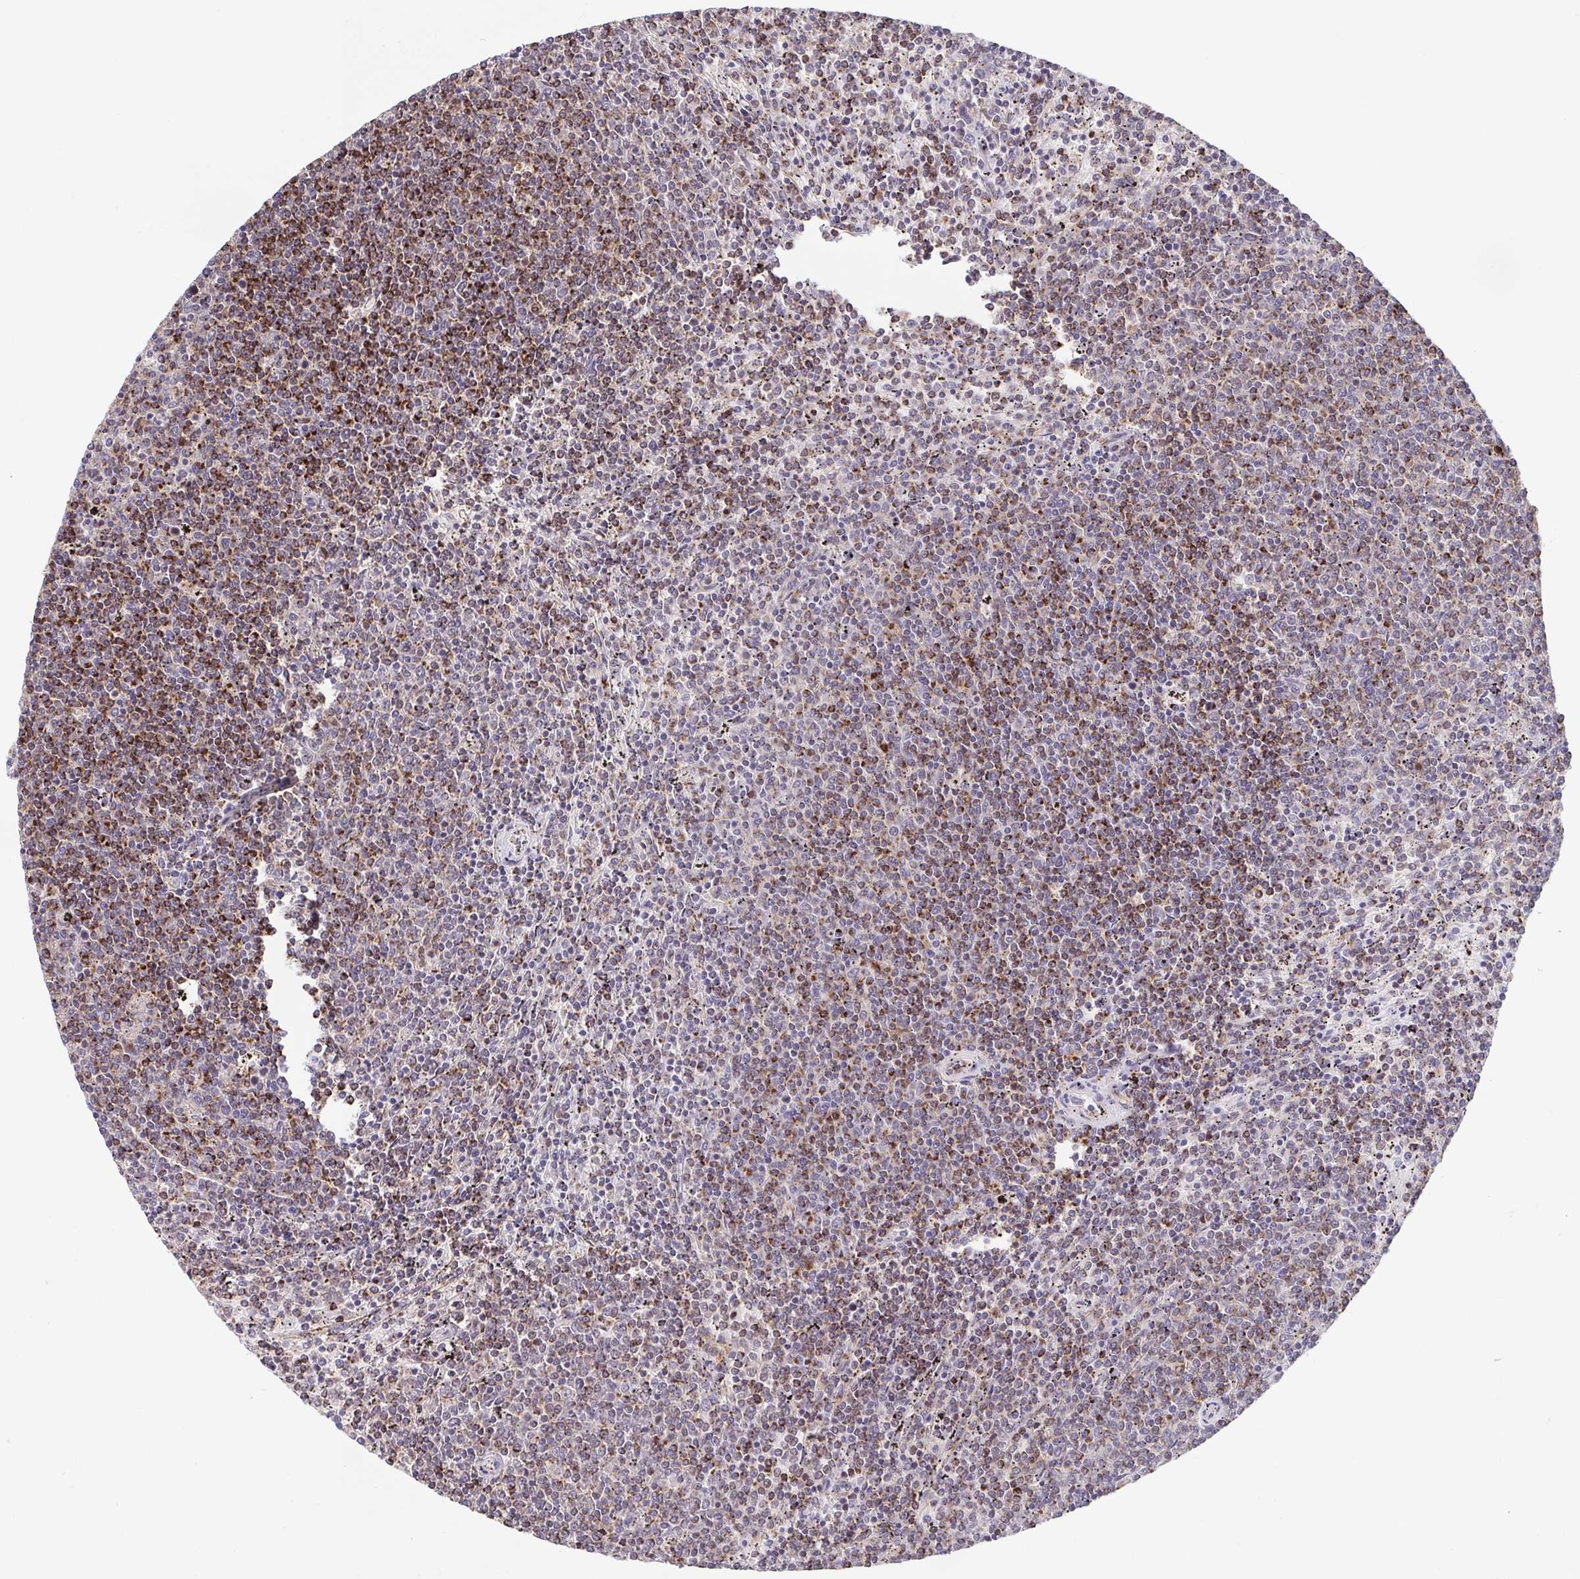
{"staining": {"intensity": "moderate", "quantity": "25%-75%", "location": "cytoplasmic/membranous"}, "tissue": "lymphoma", "cell_type": "Tumor cells", "image_type": "cancer", "snomed": [{"axis": "morphology", "description": "Malignant lymphoma, non-Hodgkin's type, Low grade"}, {"axis": "topography", "description": "Spleen"}], "caption": "Lymphoma stained with DAB IHC reveals medium levels of moderate cytoplasmic/membranous expression in about 25%-75% of tumor cells.", "gene": "OSBPL7", "patient": {"sex": "female", "age": 50}}